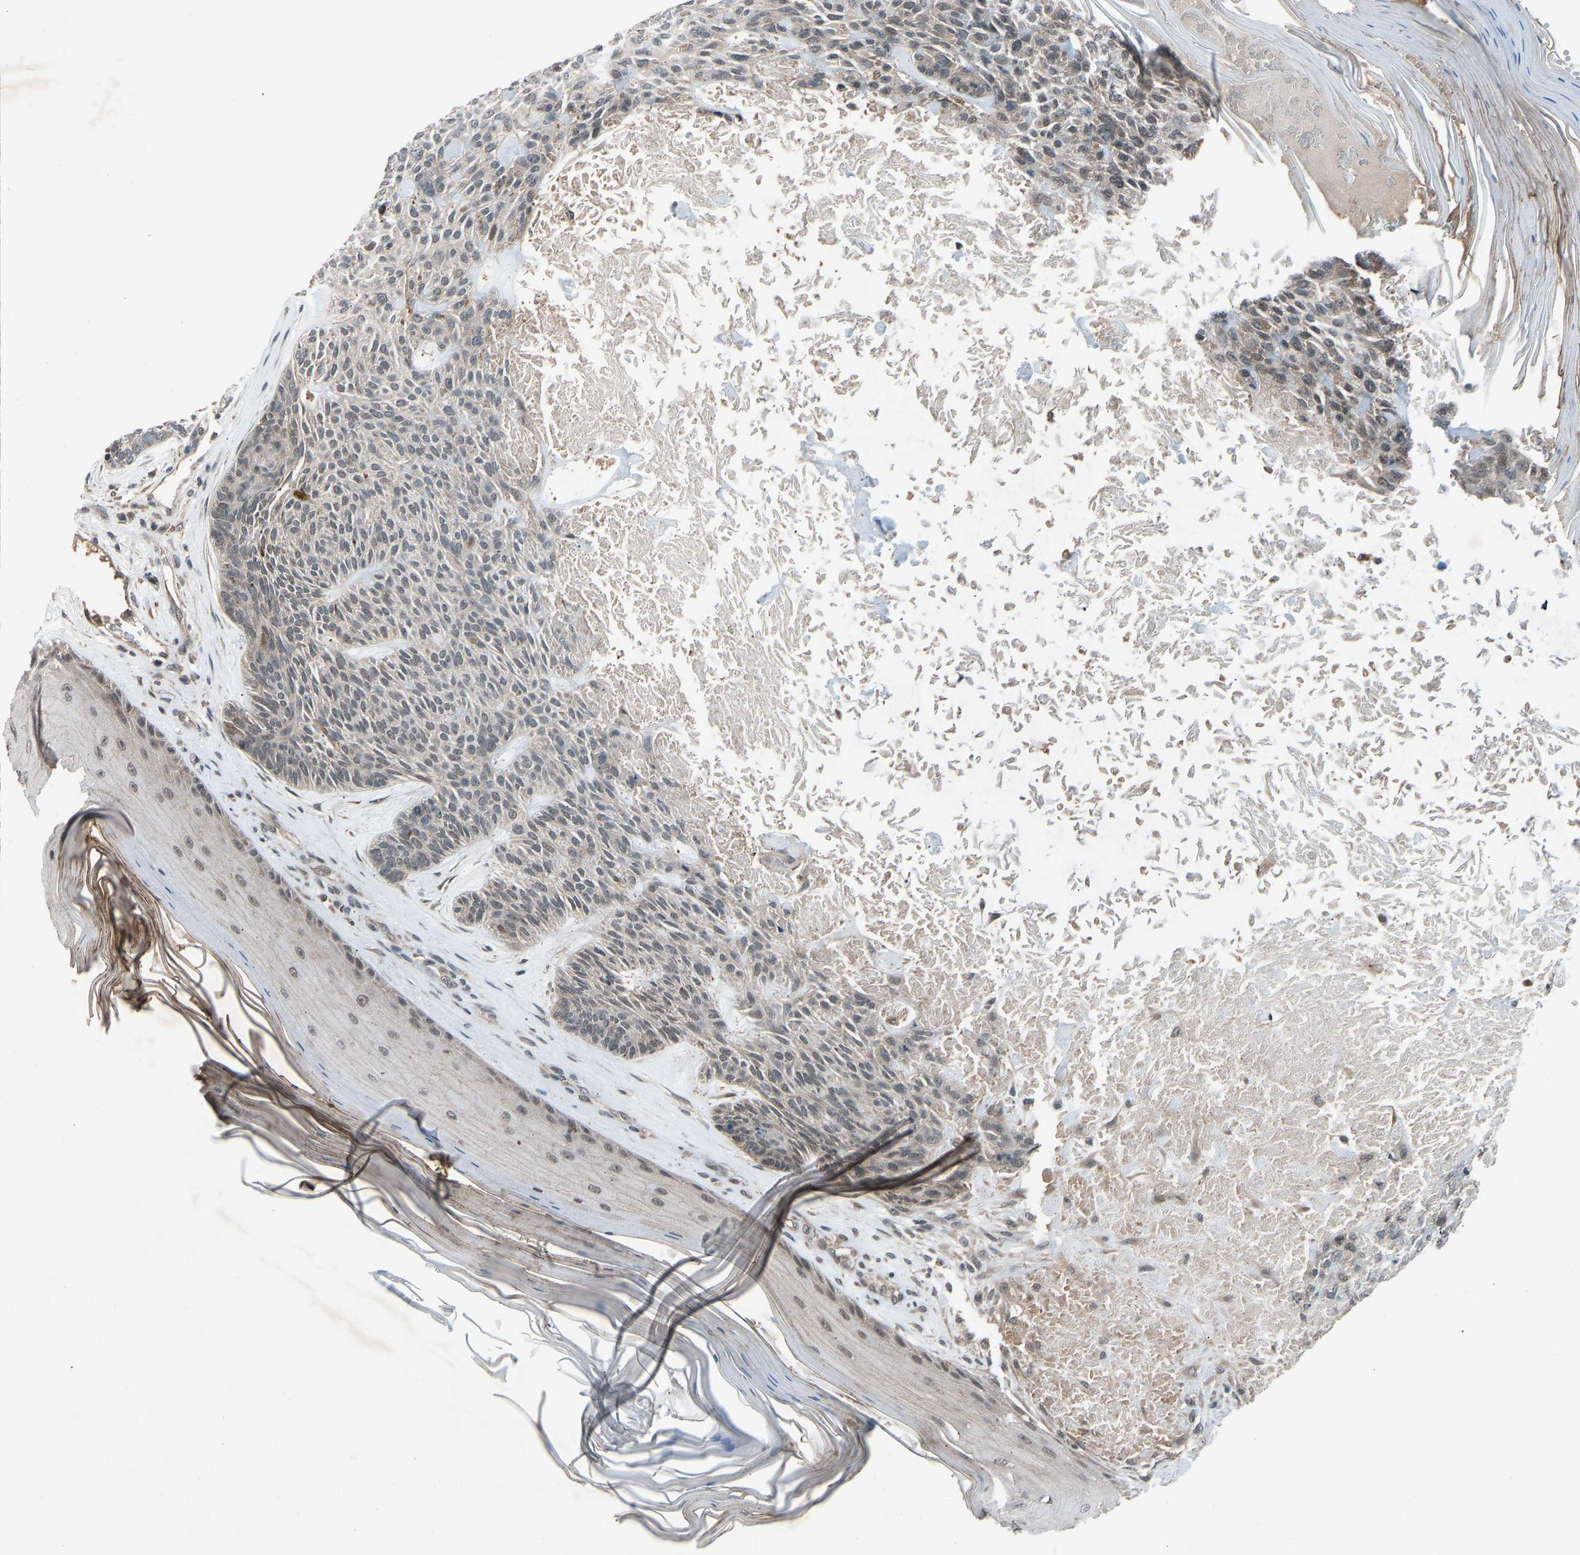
{"staining": {"intensity": "weak", "quantity": "25%-75%", "location": "cytoplasmic/membranous"}, "tissue": "skin cancer", "cell_type": "Tumor cells", "image_type": "cancer", "snomed": [{"axis": "morphology", "description": "Basal cell carcinoma"}, {"axis": "topography", "description": "Skin"}], "caption": "Skin cancer was stained to show a protein in brown. There is low levels of weak cytoplasmic/membranous positivity in approximately 25%-75% of tumor cells.", "gene": "SLC43A1", "patient": {"sex": "male", "age": 55}}